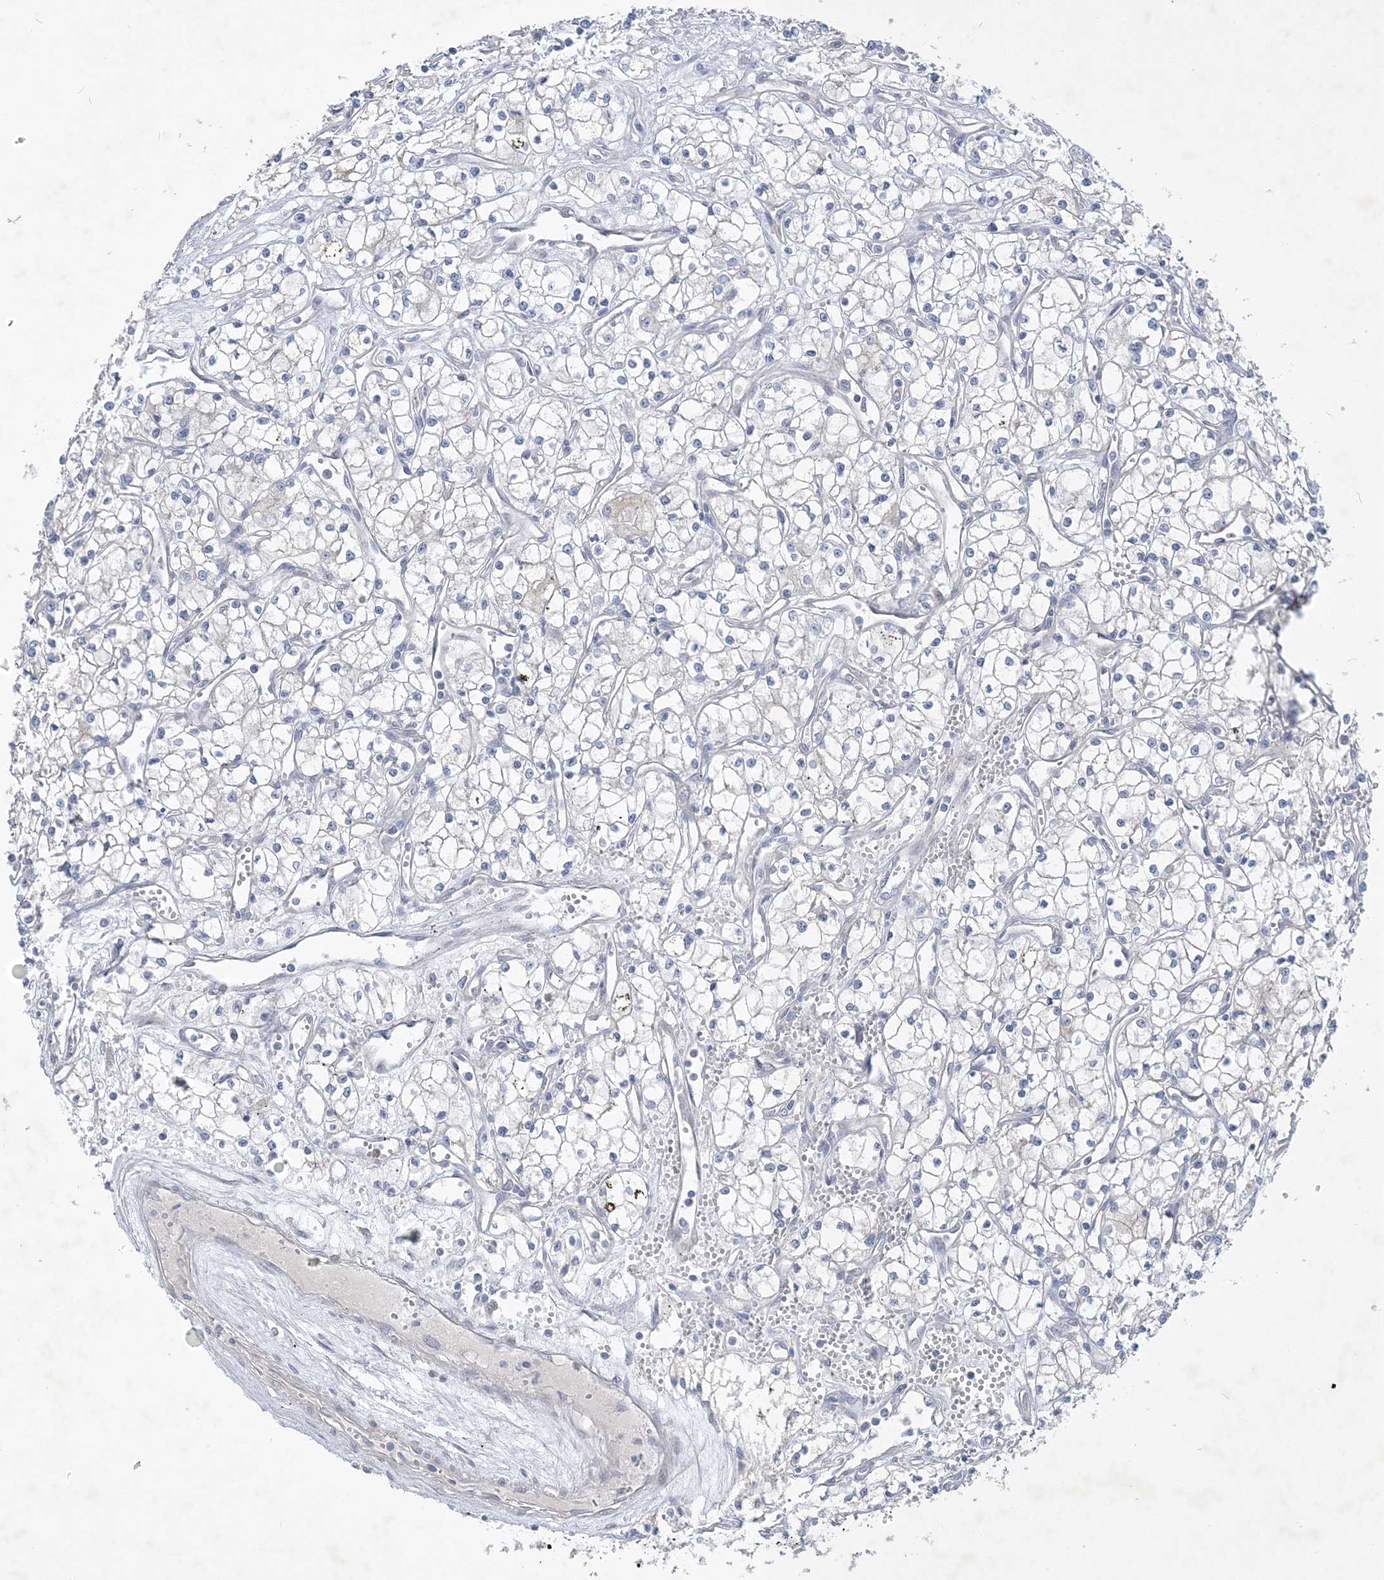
{"staining": {"intensity": "negative", "quantity": "none", "location": "none"}, "tissue": "renal cancer", "cell_type": "Tumor cells", "image_type": "cancer", "snomed": [{"axis": "morphology", "description": "Adenocarcinoma, NOS"}, {"axis": "topography", "description": "Kidney"}], "caption": "Human adenocarcinoma (renal) stained for a protein using IHC shows no expression in tumor cells.", "gene": "ANKRD35", "patient": {"sex": "male", "age": 59}}